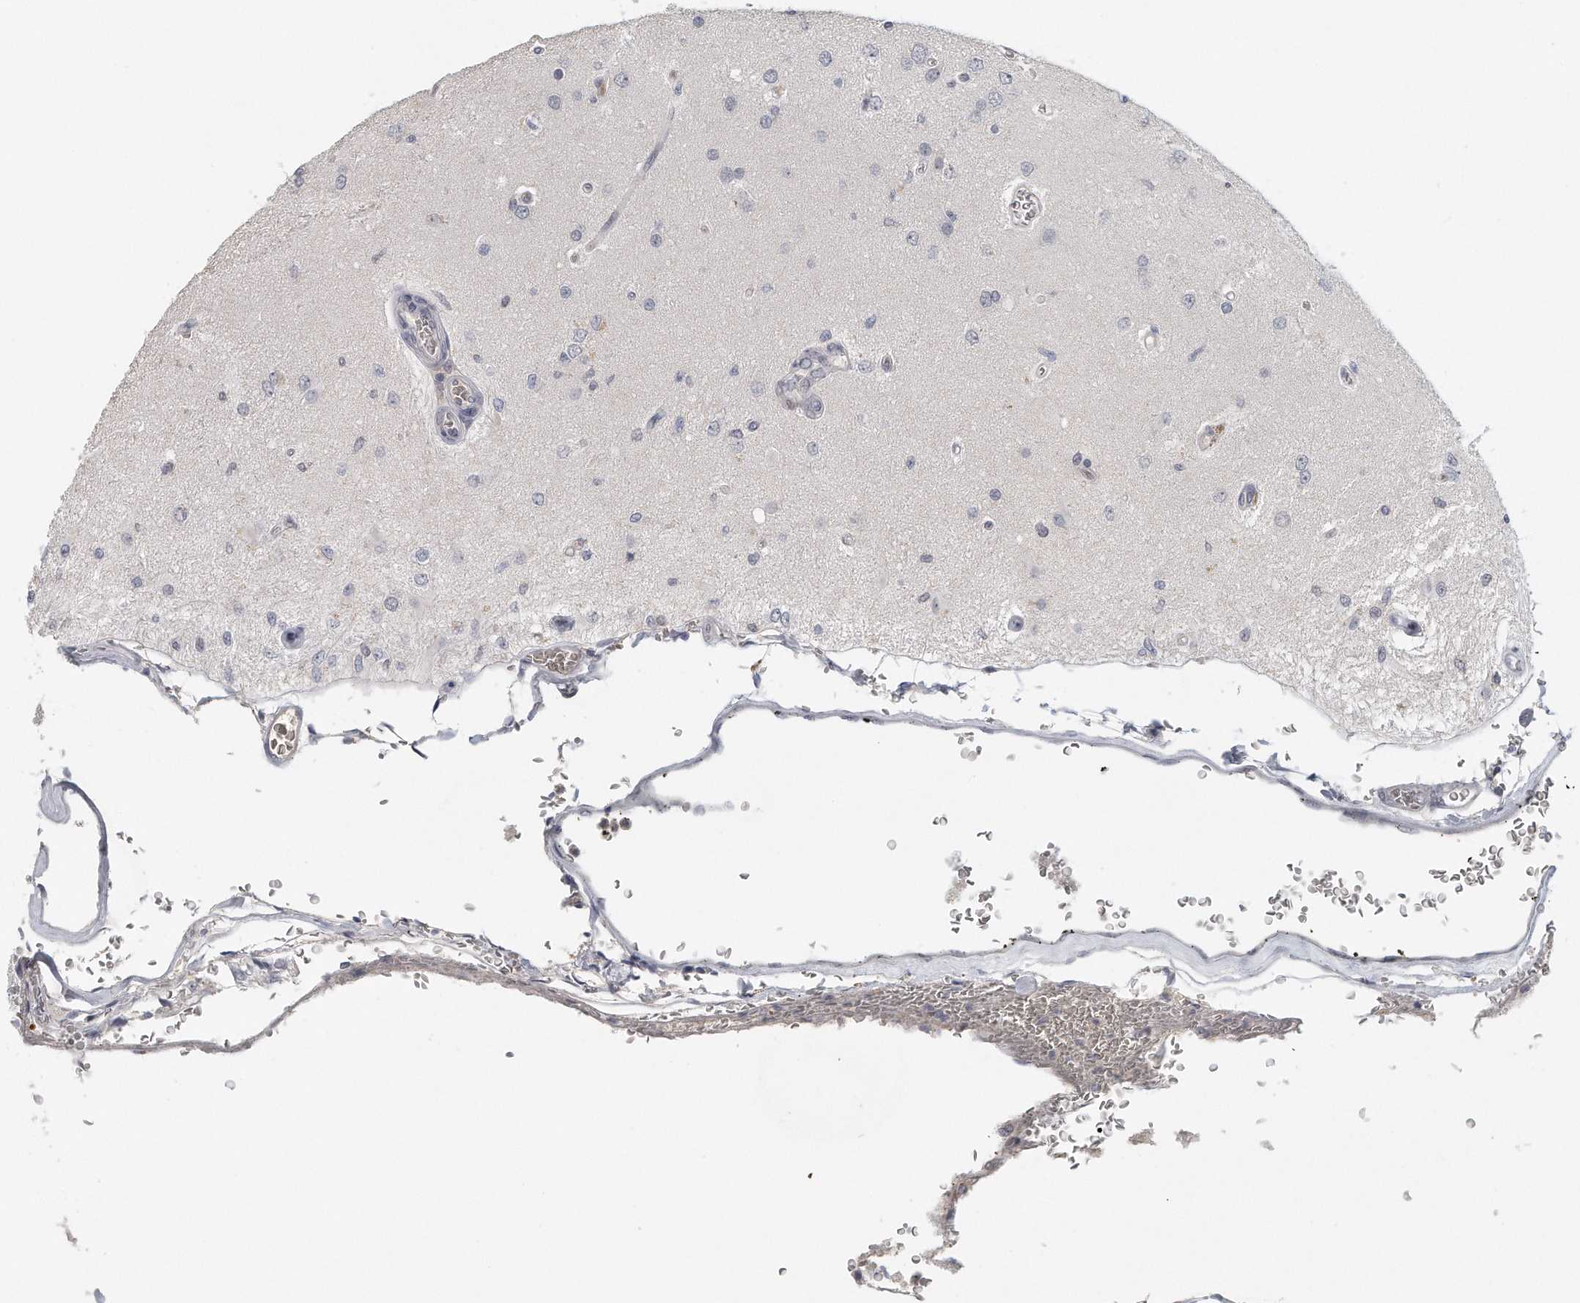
{"staining": {"intensity": "negative", "quantity": "none", "location": "none"}, "tissue": "glioma", "cell_type": "Tumor cells", "image_type": "cancer", "snomed": [{"axis": "morphology", "description": "Normal tissue, NOS"}, {"axis": "morphology", "description": "Glioma, malignant, High grade"}, {"axis": "topography", "description": "Cerebral cortex"}], "caption": "There is no significant positivity in tumor cells of glioma.", "gene": "DDX43", "patient": {"sex": "male", "age": 77}}